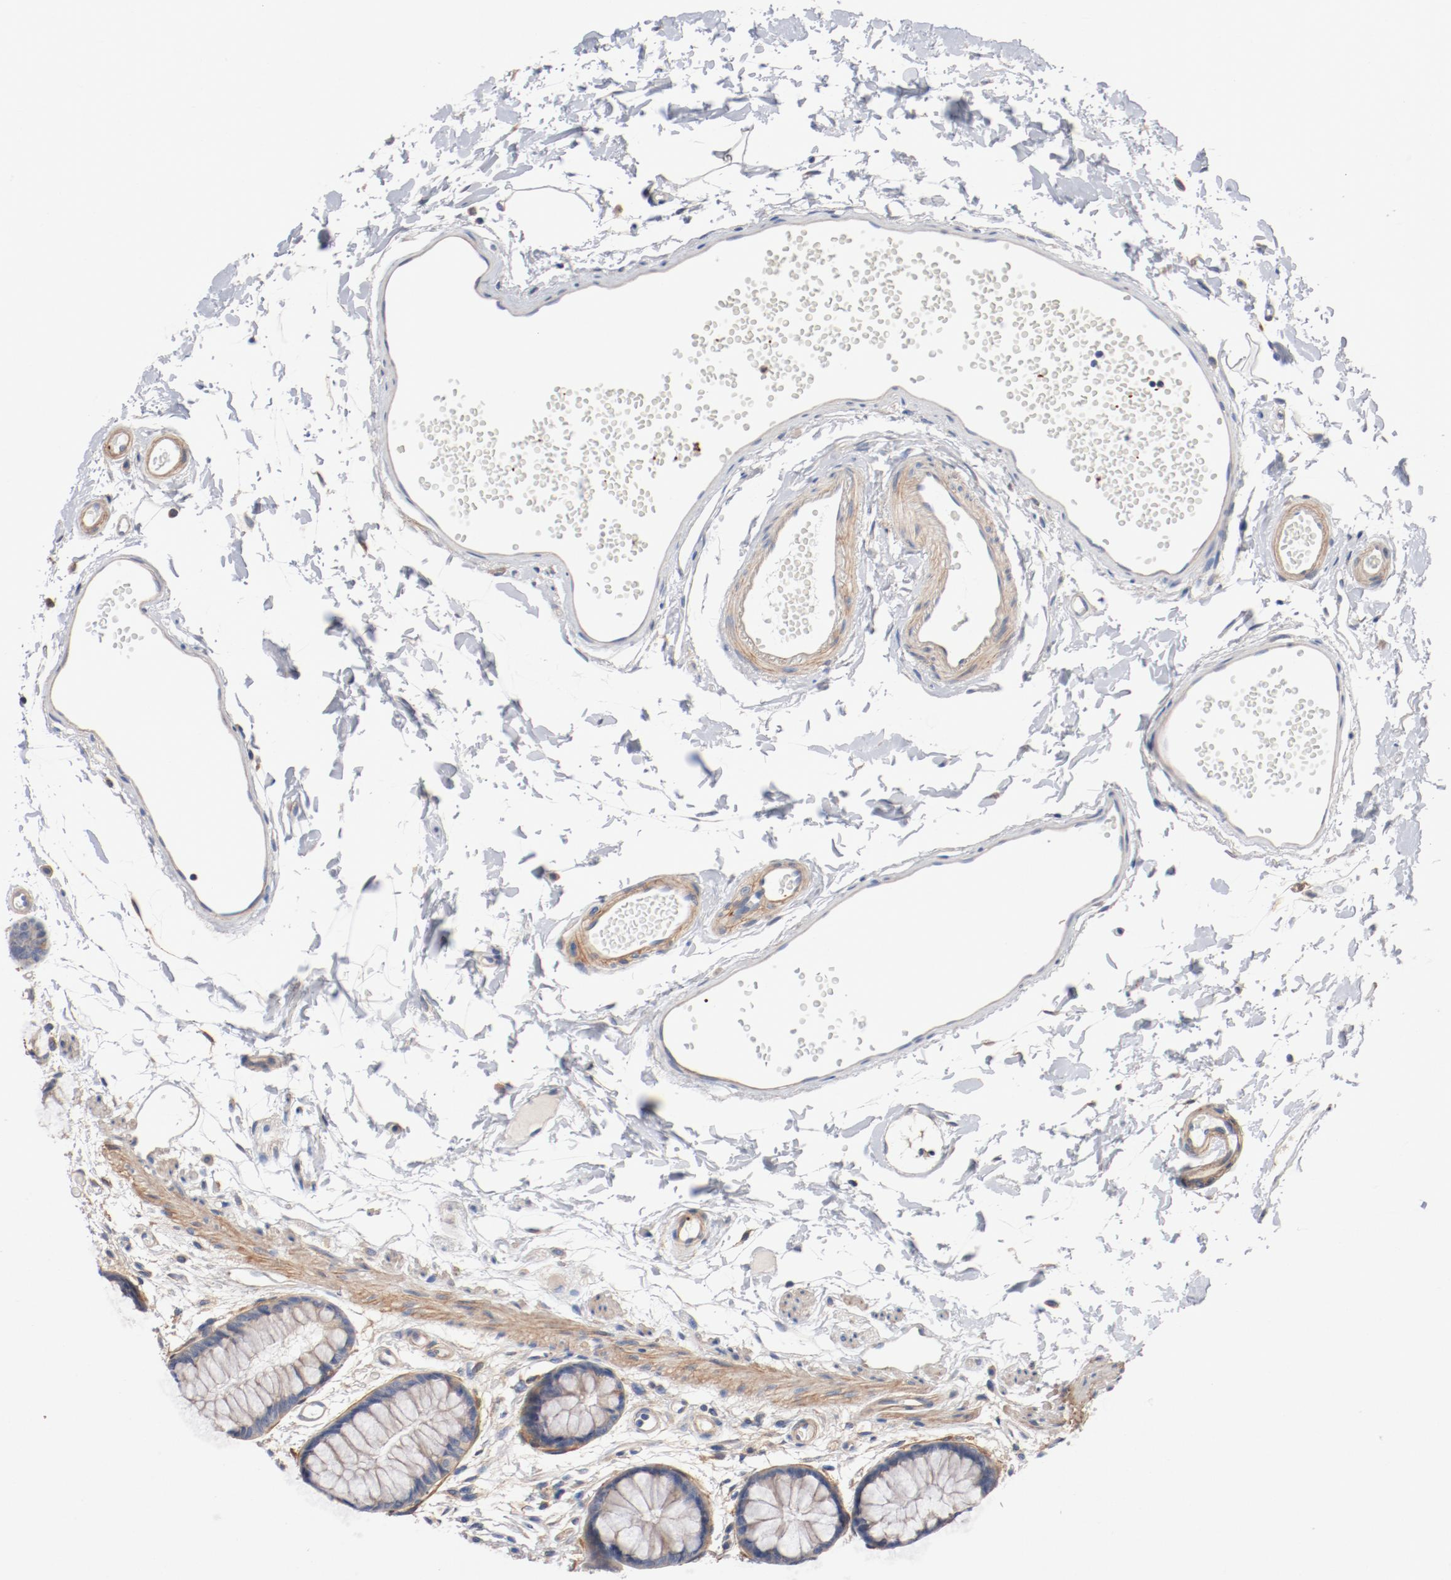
{"staining": {"intensity": "moderate", "quantity": "25%-75%", "location": "cytoplasmic/membranous"}, "tissue": "rectum", "cell_type": "Glandular cells", "image_type": "normal", "snomed": [{"axis": "morphology", "description": "Normal tissue, NOS"}, {"axis": "topography", "description": "Rectum"}], "caption": "Immunohistochemical staining of benign rectum displays moderate cytoplasmic/membranous protein expression in approximately 25%-75% of glandular cells. The protein is shown in brown color, while the nuclei are stained blue.", "gene": "ILK", "patient": {"sex": "female", "age": 66}}